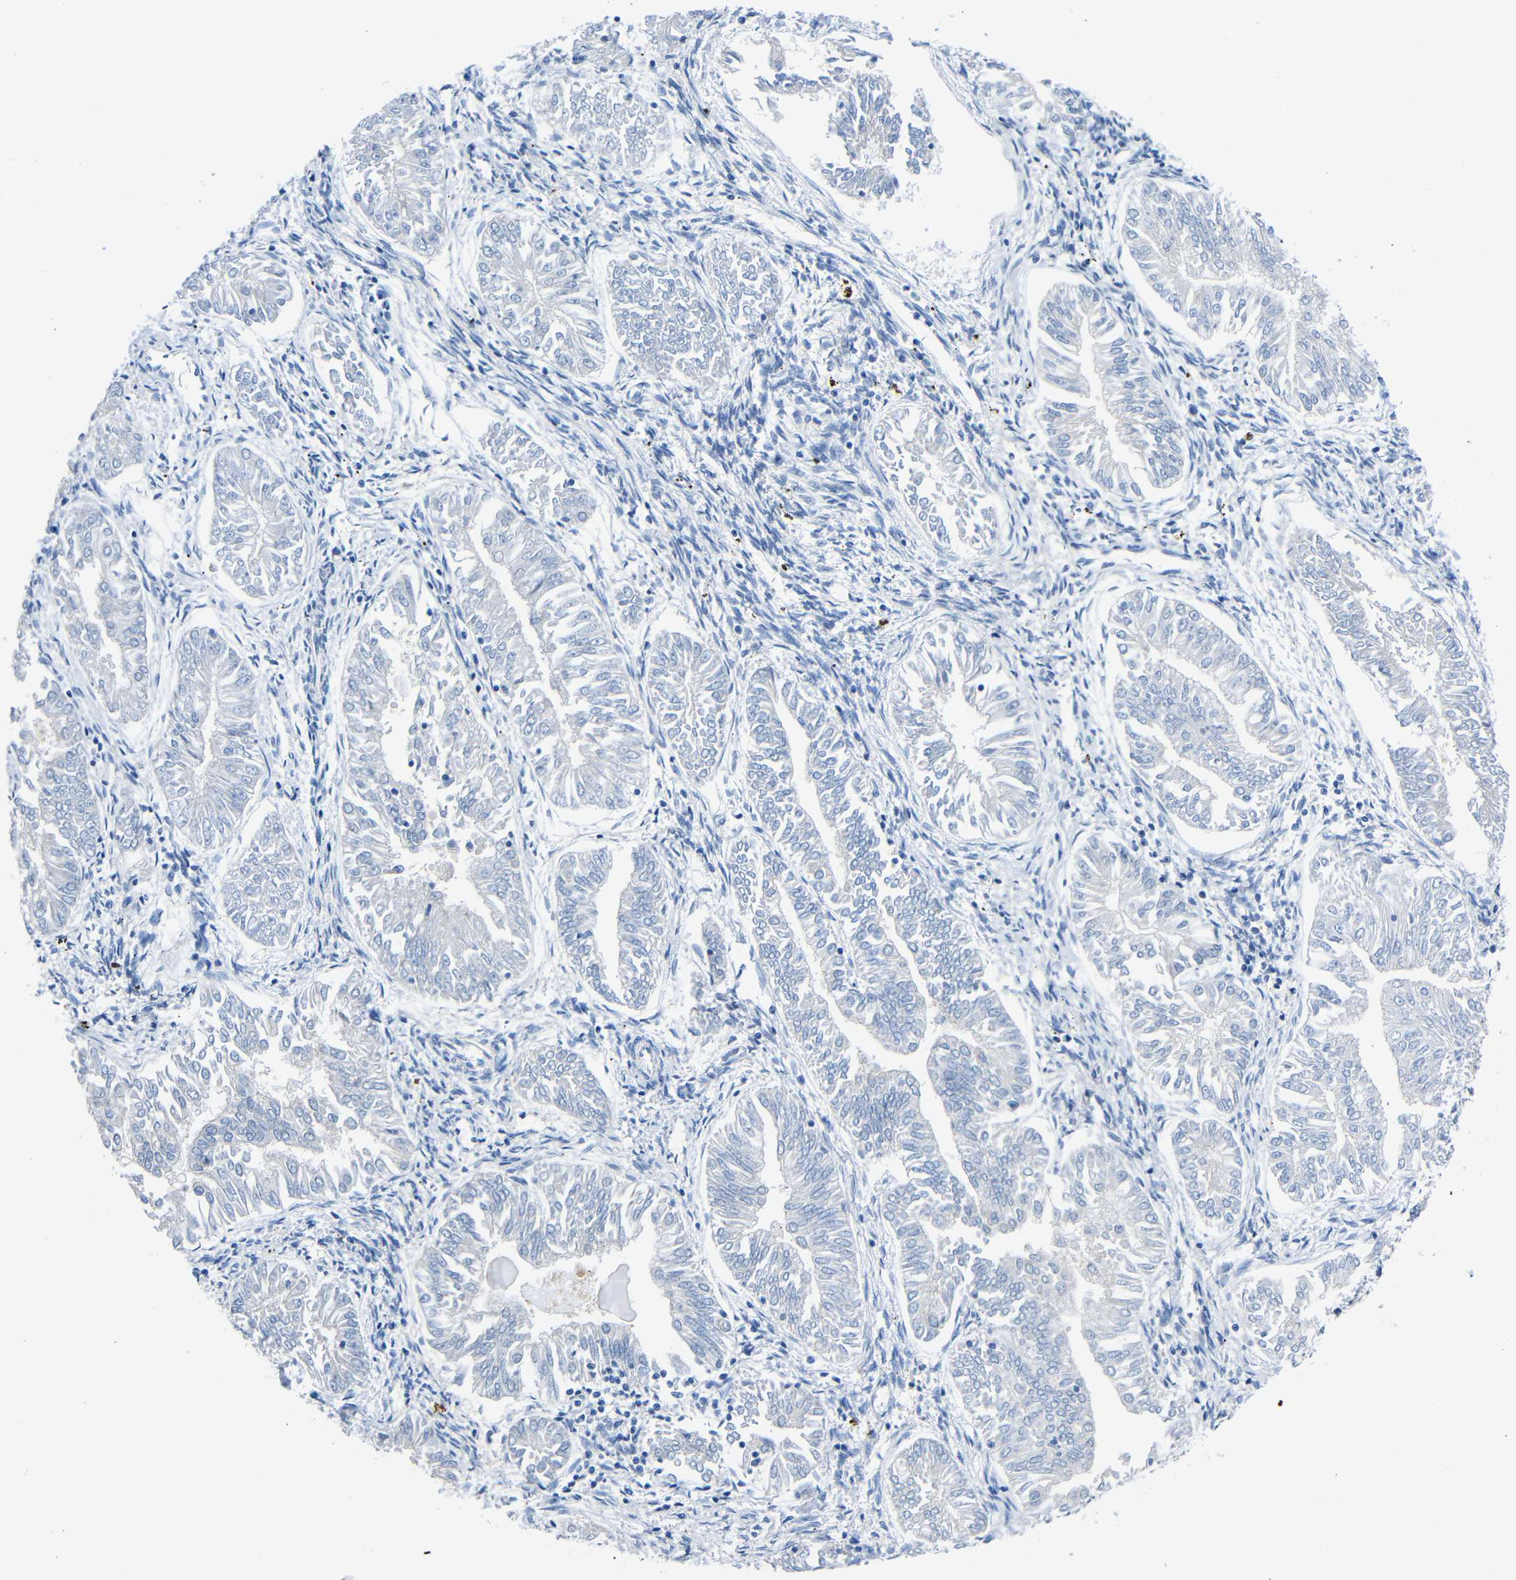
{"staining": {"intensity": "negative", "quantity": "none", "location": "none"}, "tissue": "endometrial cancer", "cell_type": "Tumor cells", "image_type": "cancer", "snomed": [{"axis": "morphology", "description": "Adenocarcinoma, NOS"}, {"axis": "topography", "description": "Endometrium"}], "caption": "Endometrial adenocarcinoma was stained to show a protein in brown. There is no significant staining in tumor cells.", "gene": "NEGR1", "patient": {"sex": "female", "age": 53}}